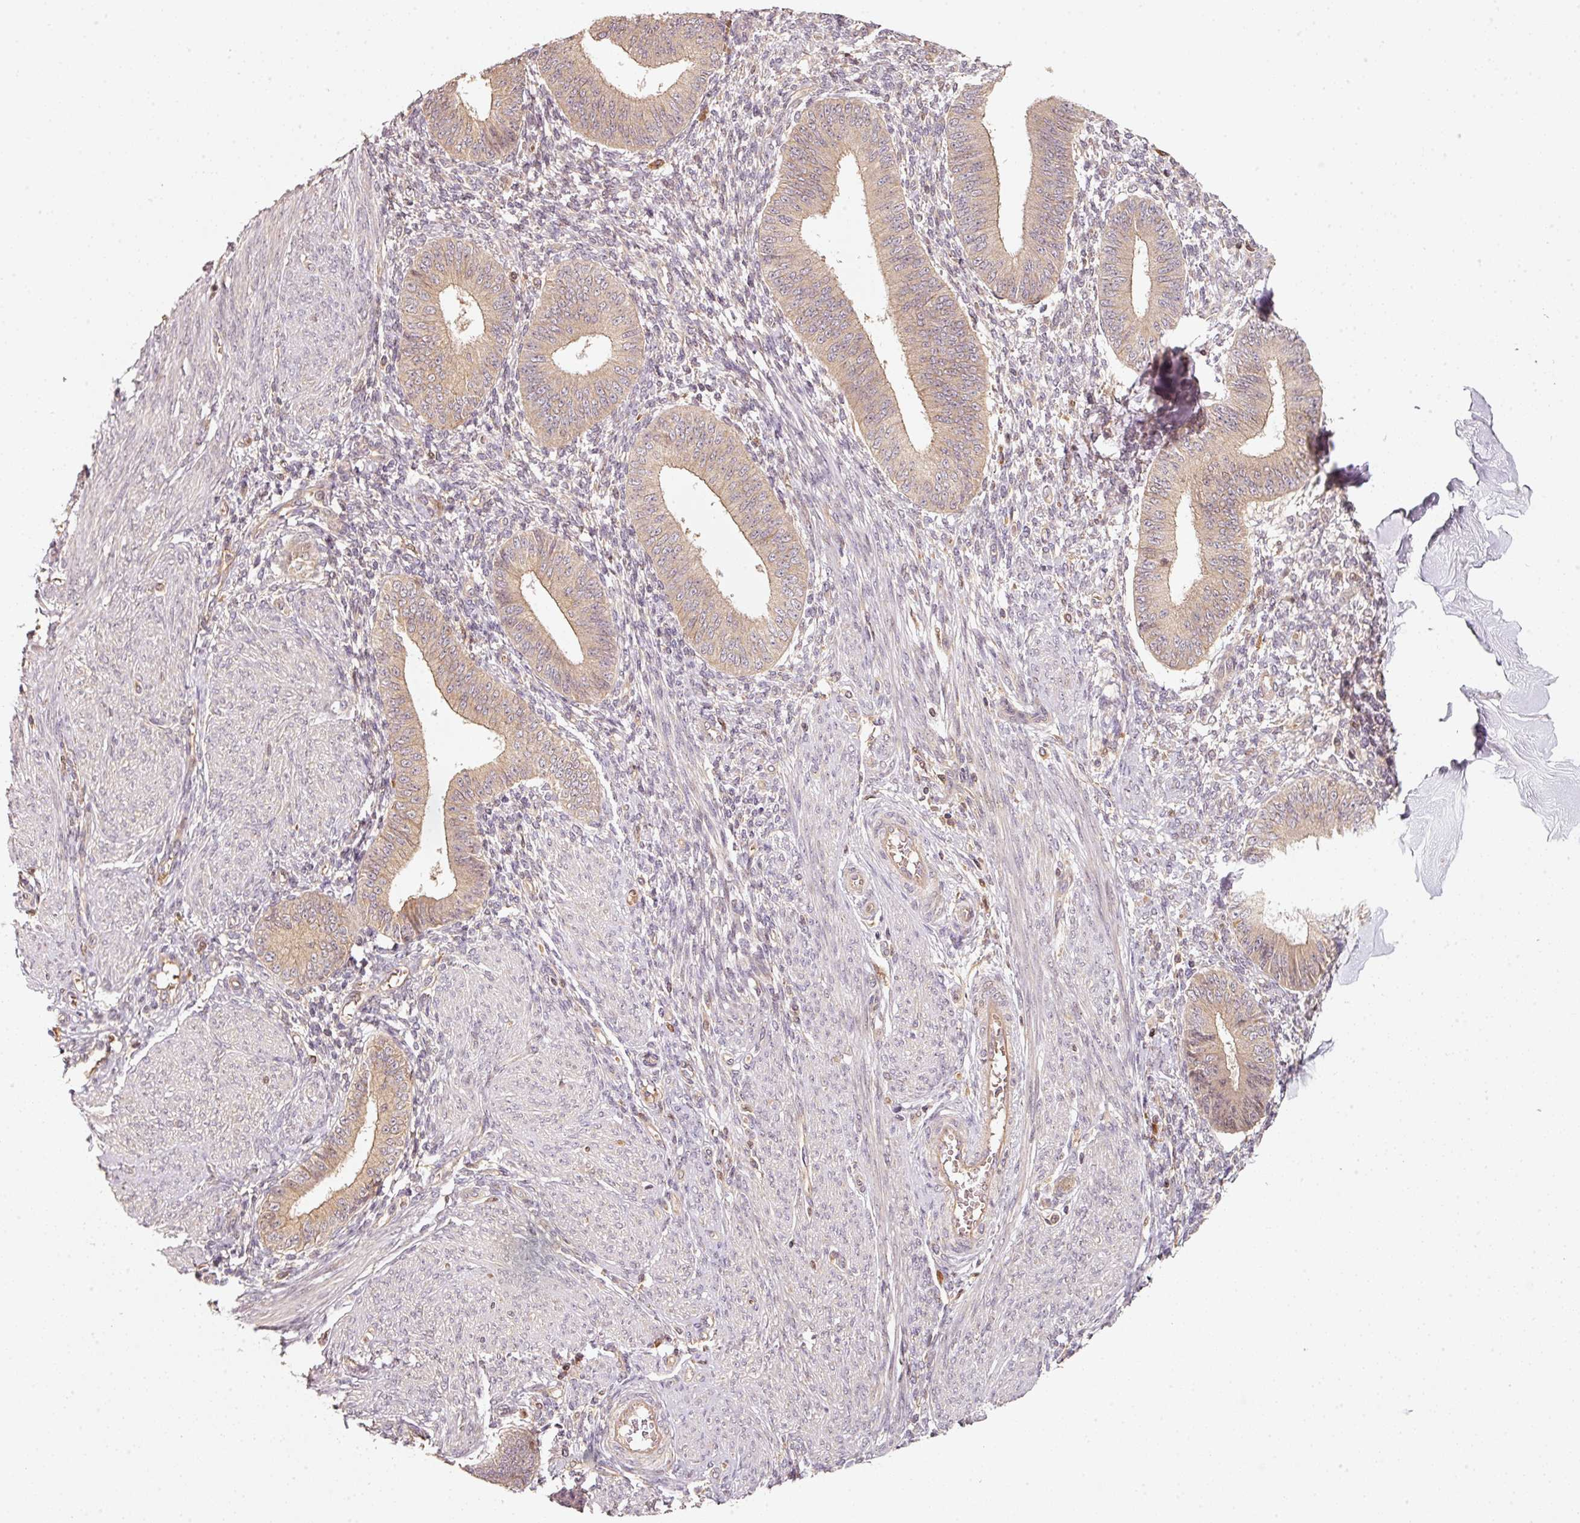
{"staining": {"intensity": "negative", "quantity": "none", "location": "none"}, "tissue": "endometrium", "cell_type": "Cells in endometrial stroma", "image_type": "normal", "snomed": [{"axis": "morphology", "description": "Normal tissue, NOS"}, {"axis": "topography", "description": "Endometrium"}], "caption": "Immunohistochemistry (IHC) image of normal endometrium: human endometrium stained with DAB (3,3'-diaminobenzidine) shows no significant protein positivity in cells in endometrial stroma.", "gene": "RRAS2", "patient": {"sex": "female", "age": 49}}